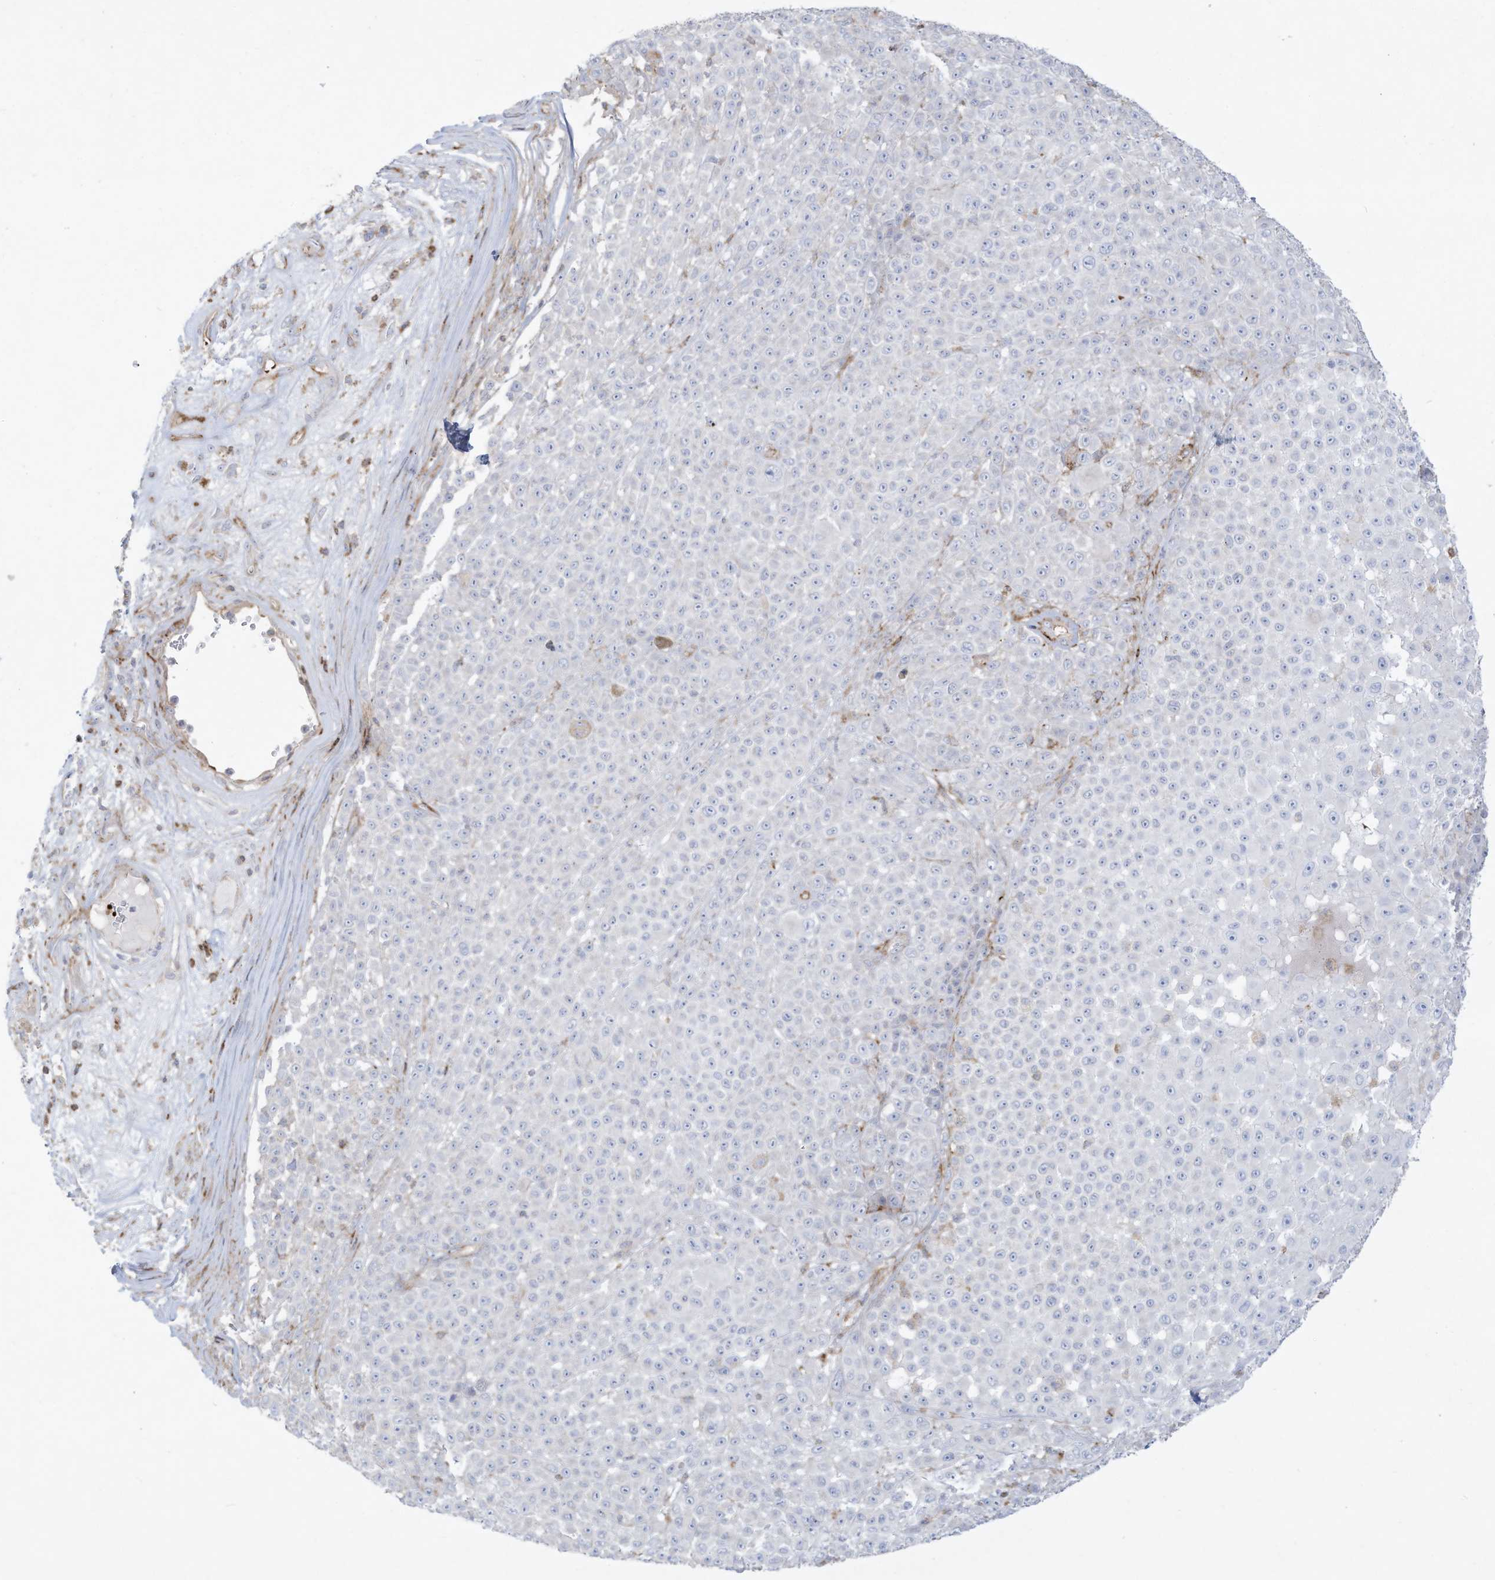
{"staining": {"intensity": "negative", "quantity": "none", "location": "none"}, "tissue": "melanoma", "cell_type": "Tumor cells", "image_type": "cancer", "snomed": [{"axis": "morphology", "description": "Malignant melanoma, NOS"}, {"axis": "topography", "description": "Skin"}], "caption": "Immunohistochemistry of malignant melanoma shows no expression in tumor cells.", "gene": "THNSL2", "patient": {"sex": "female", "age": 94}}